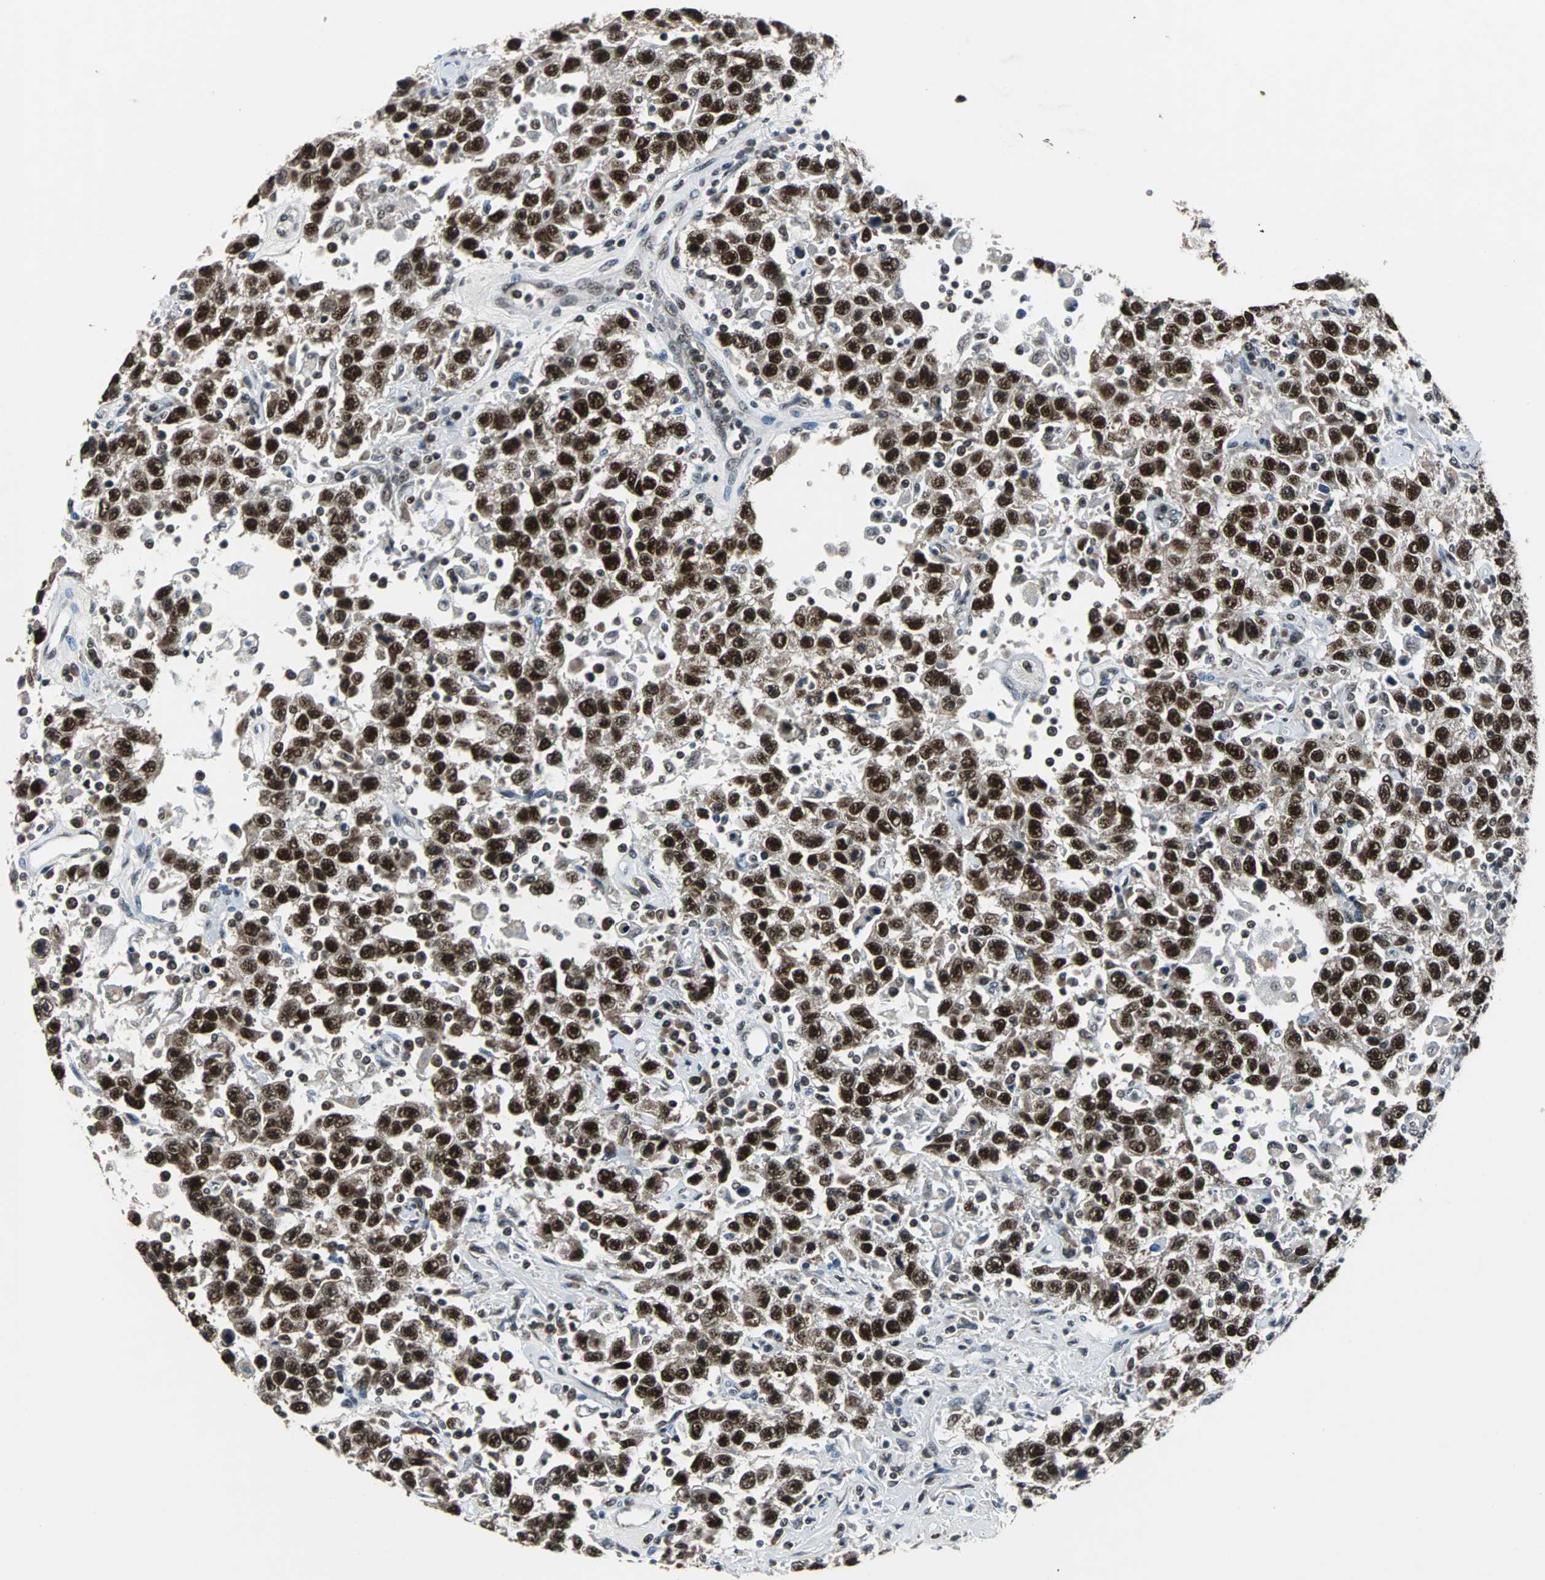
{"staining": {"intensity": "strong", "quantity": ">75%", "location": "nuclear"}, "tissue": "testis cancer", "cell_type": "Tumor cells", "image_type": "cancer", "snomed": [{"axis": "morphology", "description": "Seminoma, NOS"}, {"axis": "topography", "description": "Testis"}], "caption": "A photomicrograph of human testis cancer stained for a protein demonstrates strong nuclear brown staining in tumor cells. (IHC, brightfield microscopy, high magnification).", "gene": "USP28", "patient": {"sex": "male", "age": 41}}